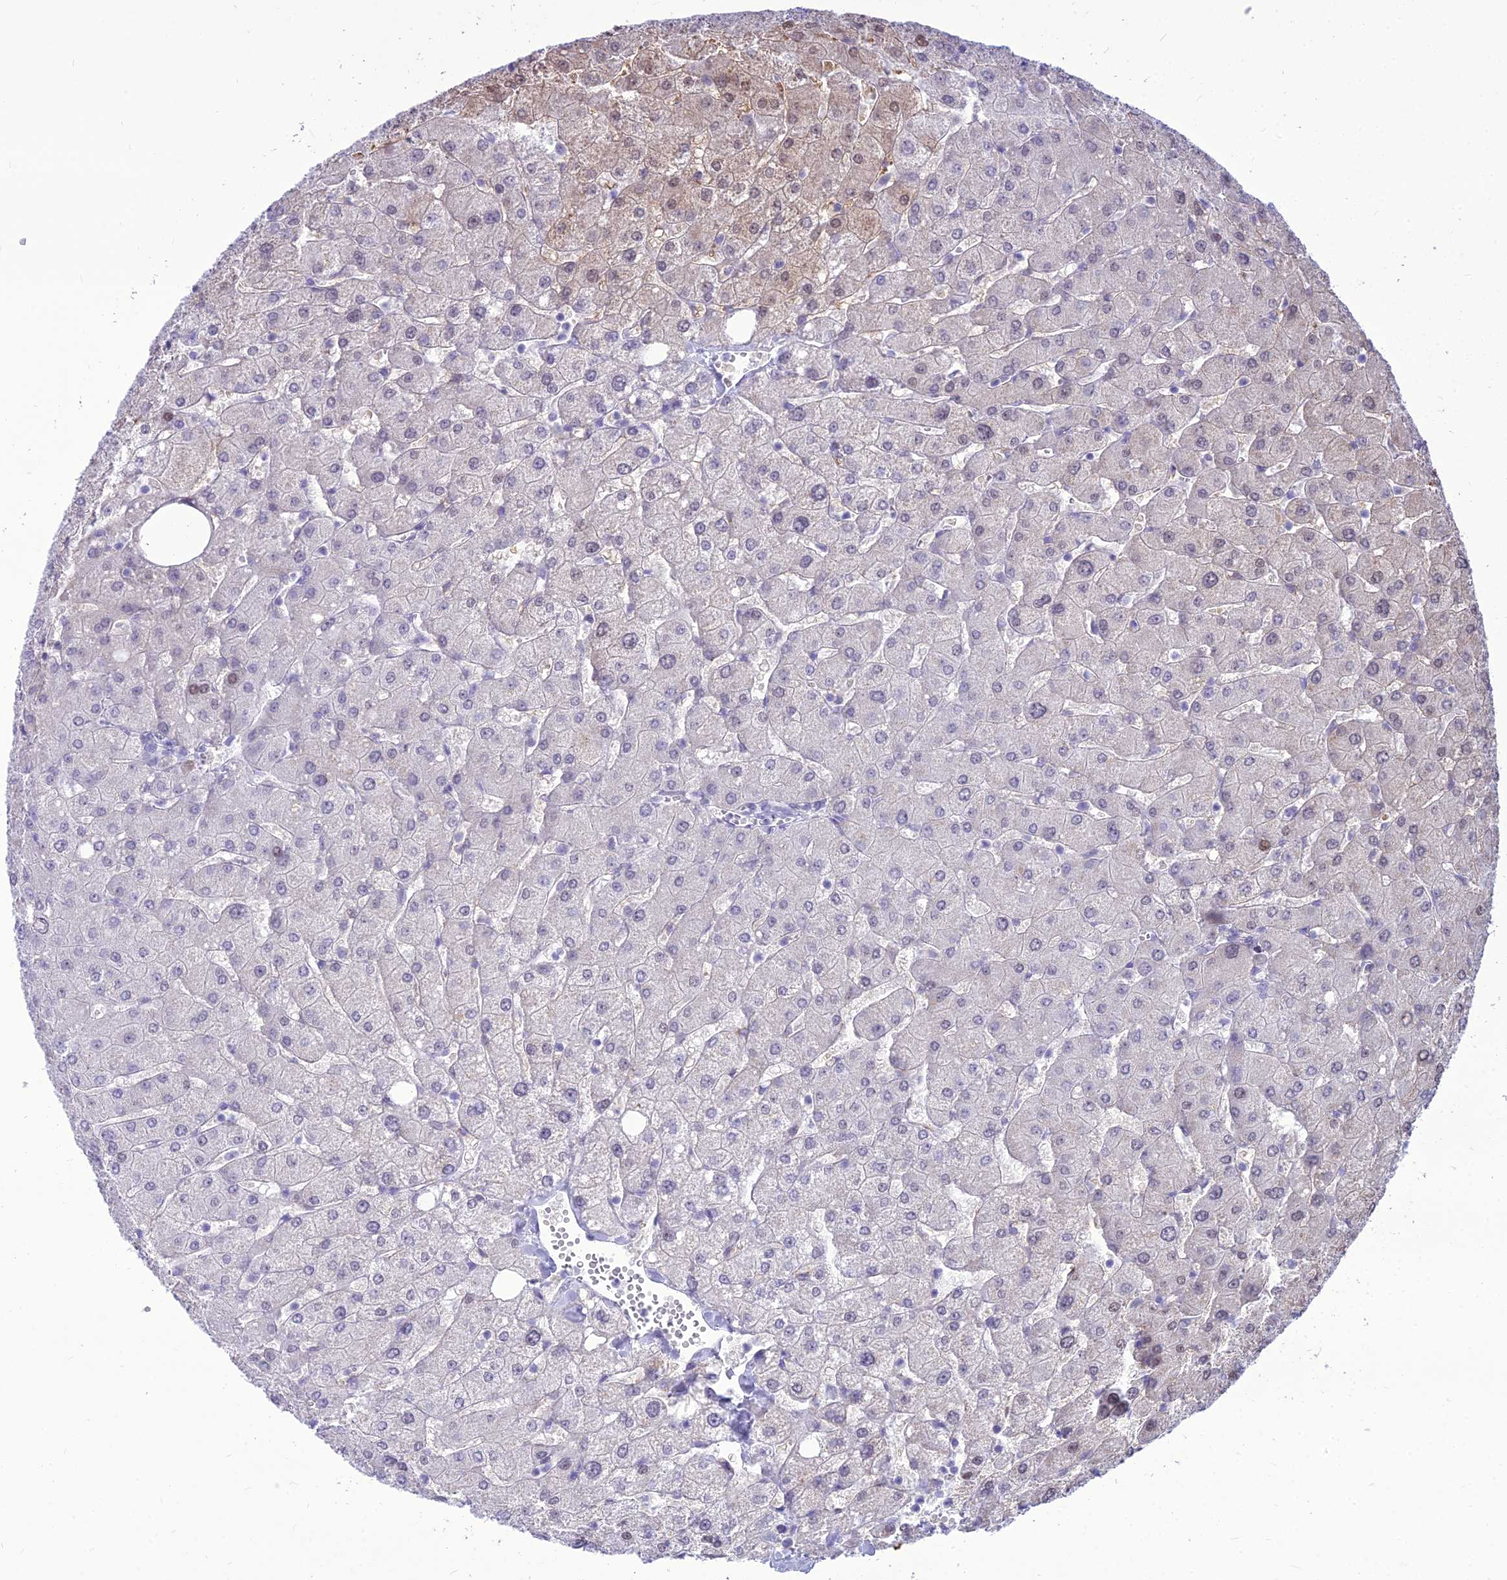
{"staining": {"intensity": "negative", "quantity": "none", "location": "none"}, "tissue": "liver", "cell_type": "Cholangiocytes", "image_type": "normal", "snomed": [{"axis": "morphology", "description": "Normal tissue, NOS"}, {"axis": "topography", "description": "Liver"}], "caption": "Cholangiocytes are negative for protein expression in unremarkable human liver. (IHC, brightfield microscopy, high magnification).", "gene": "DHX40", "patient": {"sex": "male", "age": 55}}